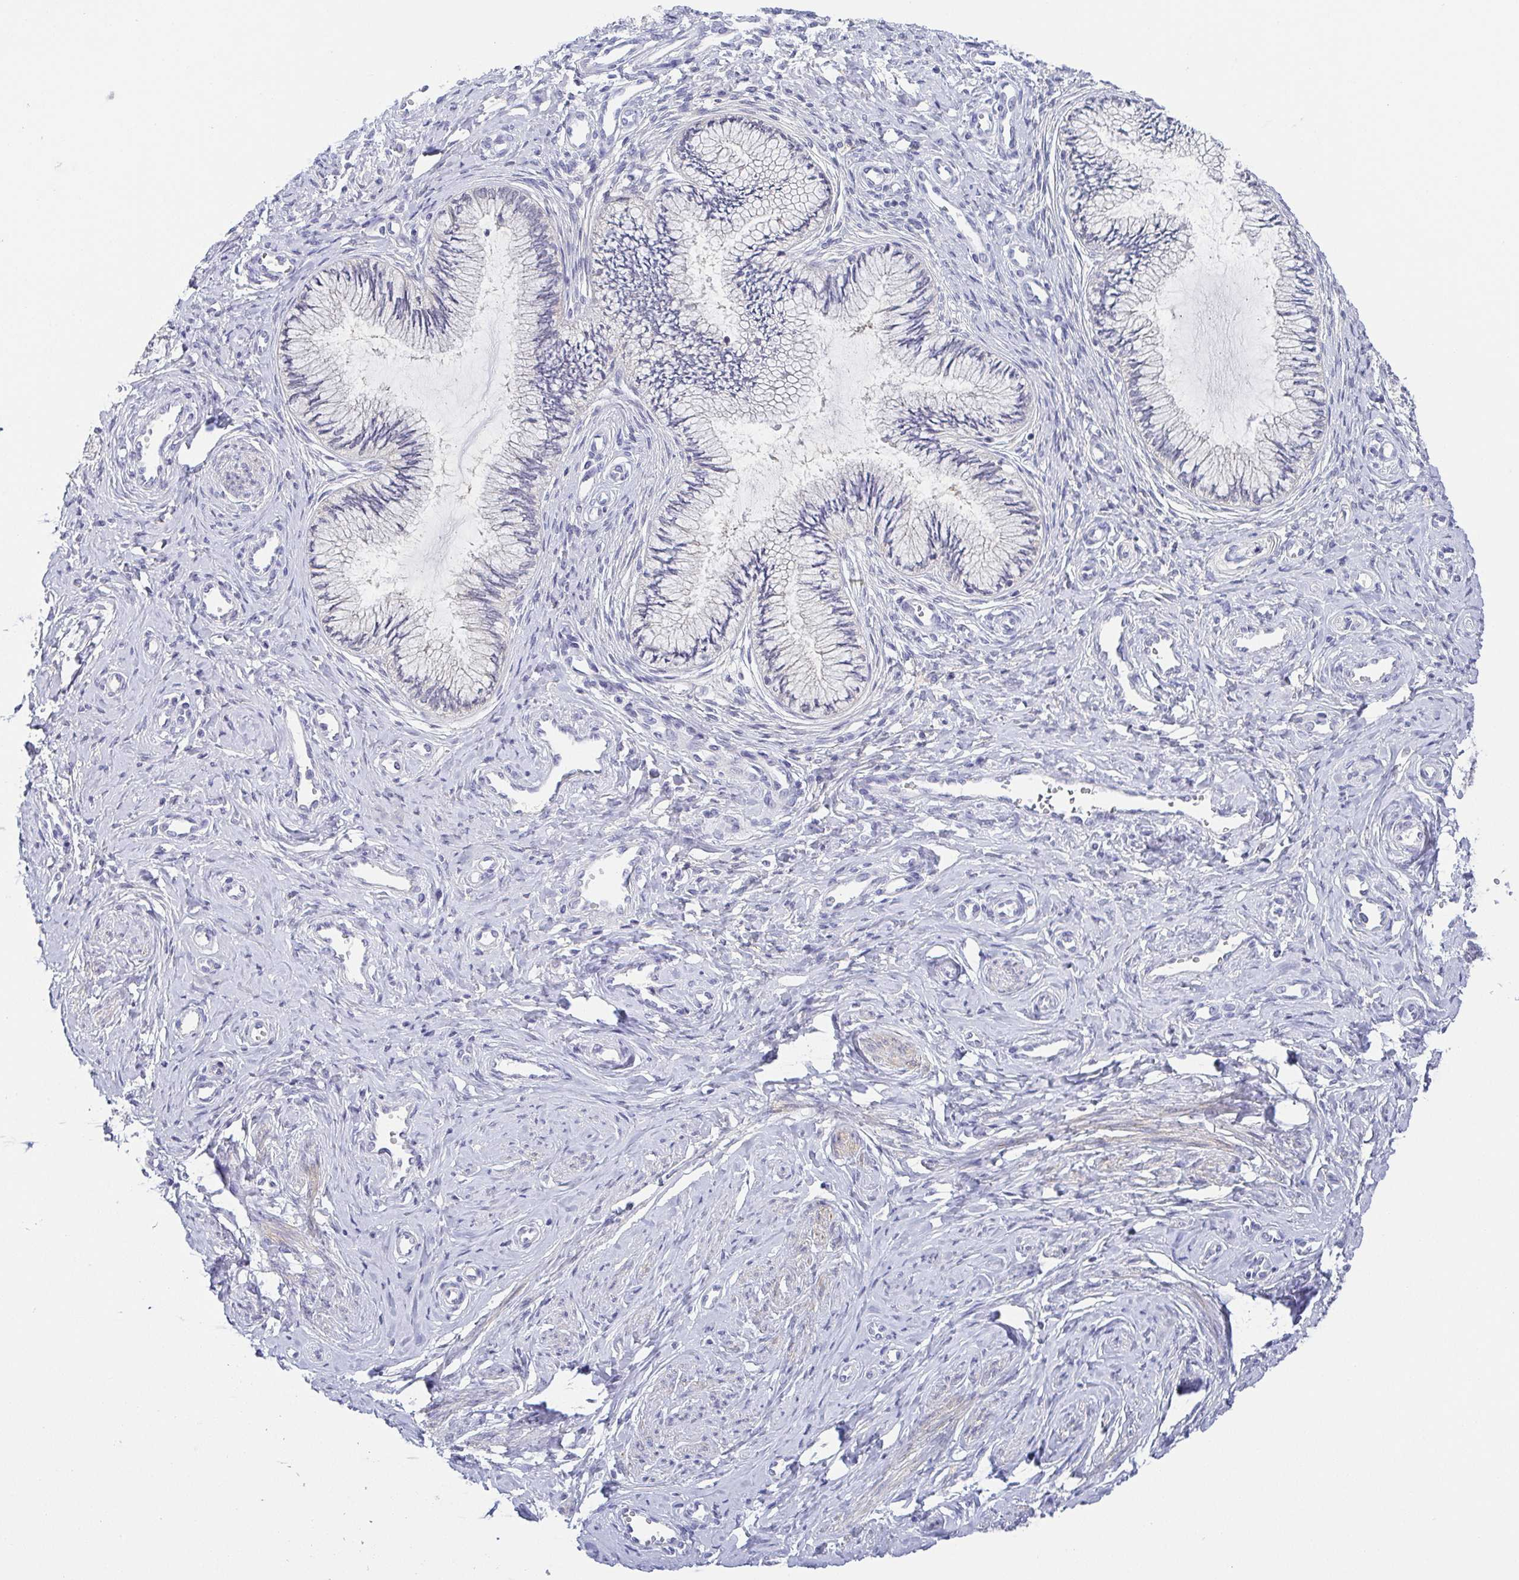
{"staining": {"intensity": "negative", "quantity": "none", "location": "none"}, "tissue": "cervix", "cell_type": "Glandular cells", "image_type": "normal", "snomed": [{"axis": "morphology", "description": "Normal tissue, NOS"}, {"axis": "topography", "description": "Cervix"}], "caption": "IHC photomicrograph of unremarkable cervix: human cervix stained with DAB (3,3'-diaminobenzidine) exhibits no significant protein expression in glandular cells.", "gene": "RNASE7", "patient": {"sex": "female", "age": 24}}